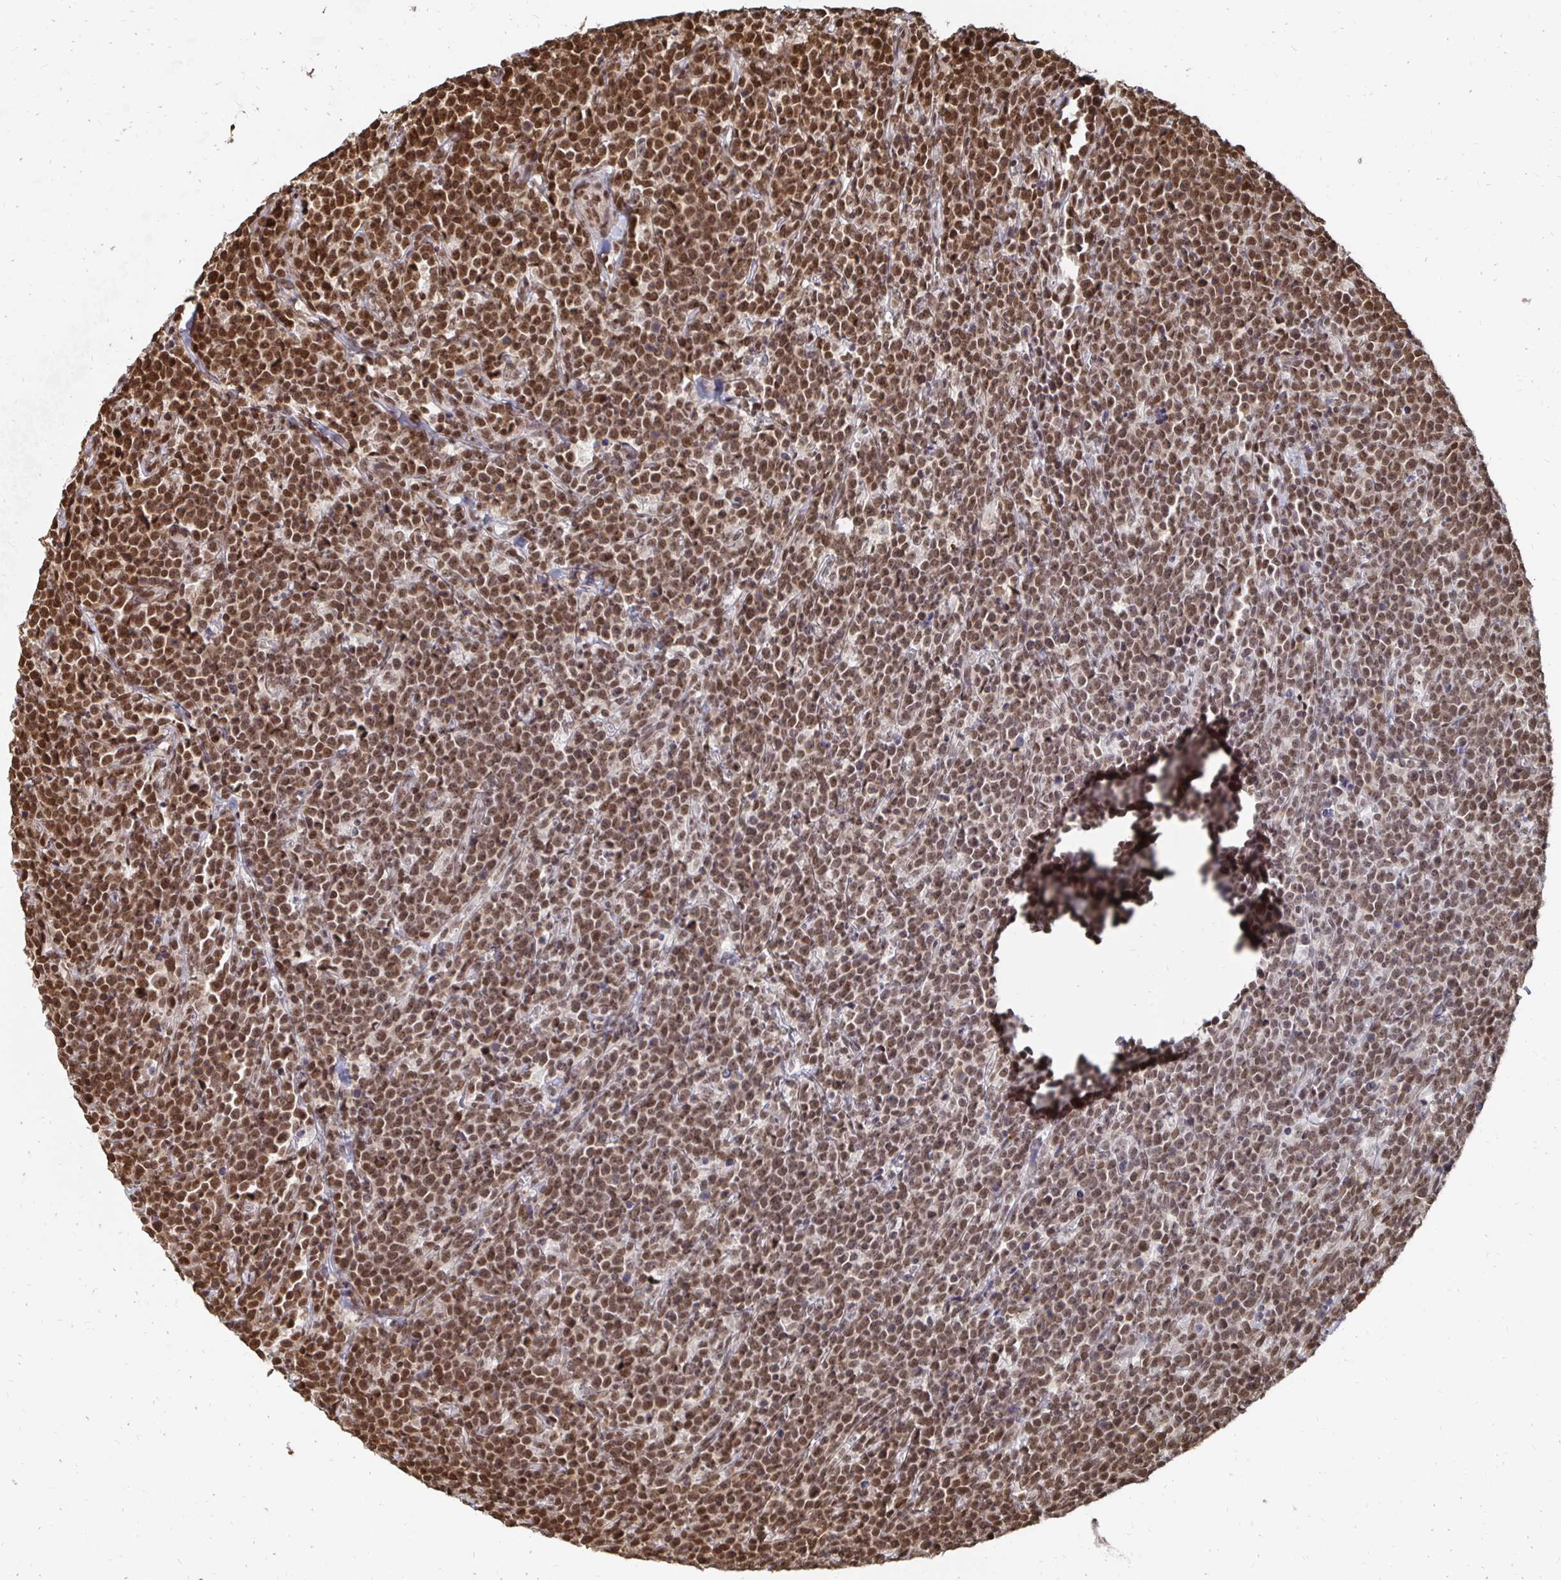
{"staining": {"intensity": "strong", "quantity": ">75%", "location": "nuclear"}, "tissue": "lymphoma", "cell_type": "Tumor cells", "image_type": "cancer", "snomed": [{"axis": "morphology", "description": "Malignant lymphoma, non-Hodgkin's type, High grade"}, {"axis": "topography", "description": "Small intestine"}], "caption": "Immunohistochemical staining of human lymphoma shows high levels of strong nuclear protein positivity in about >75% of tumor cells.", "gene": "GTF3C6", "patient": {"sex": "female", "age": 56}}